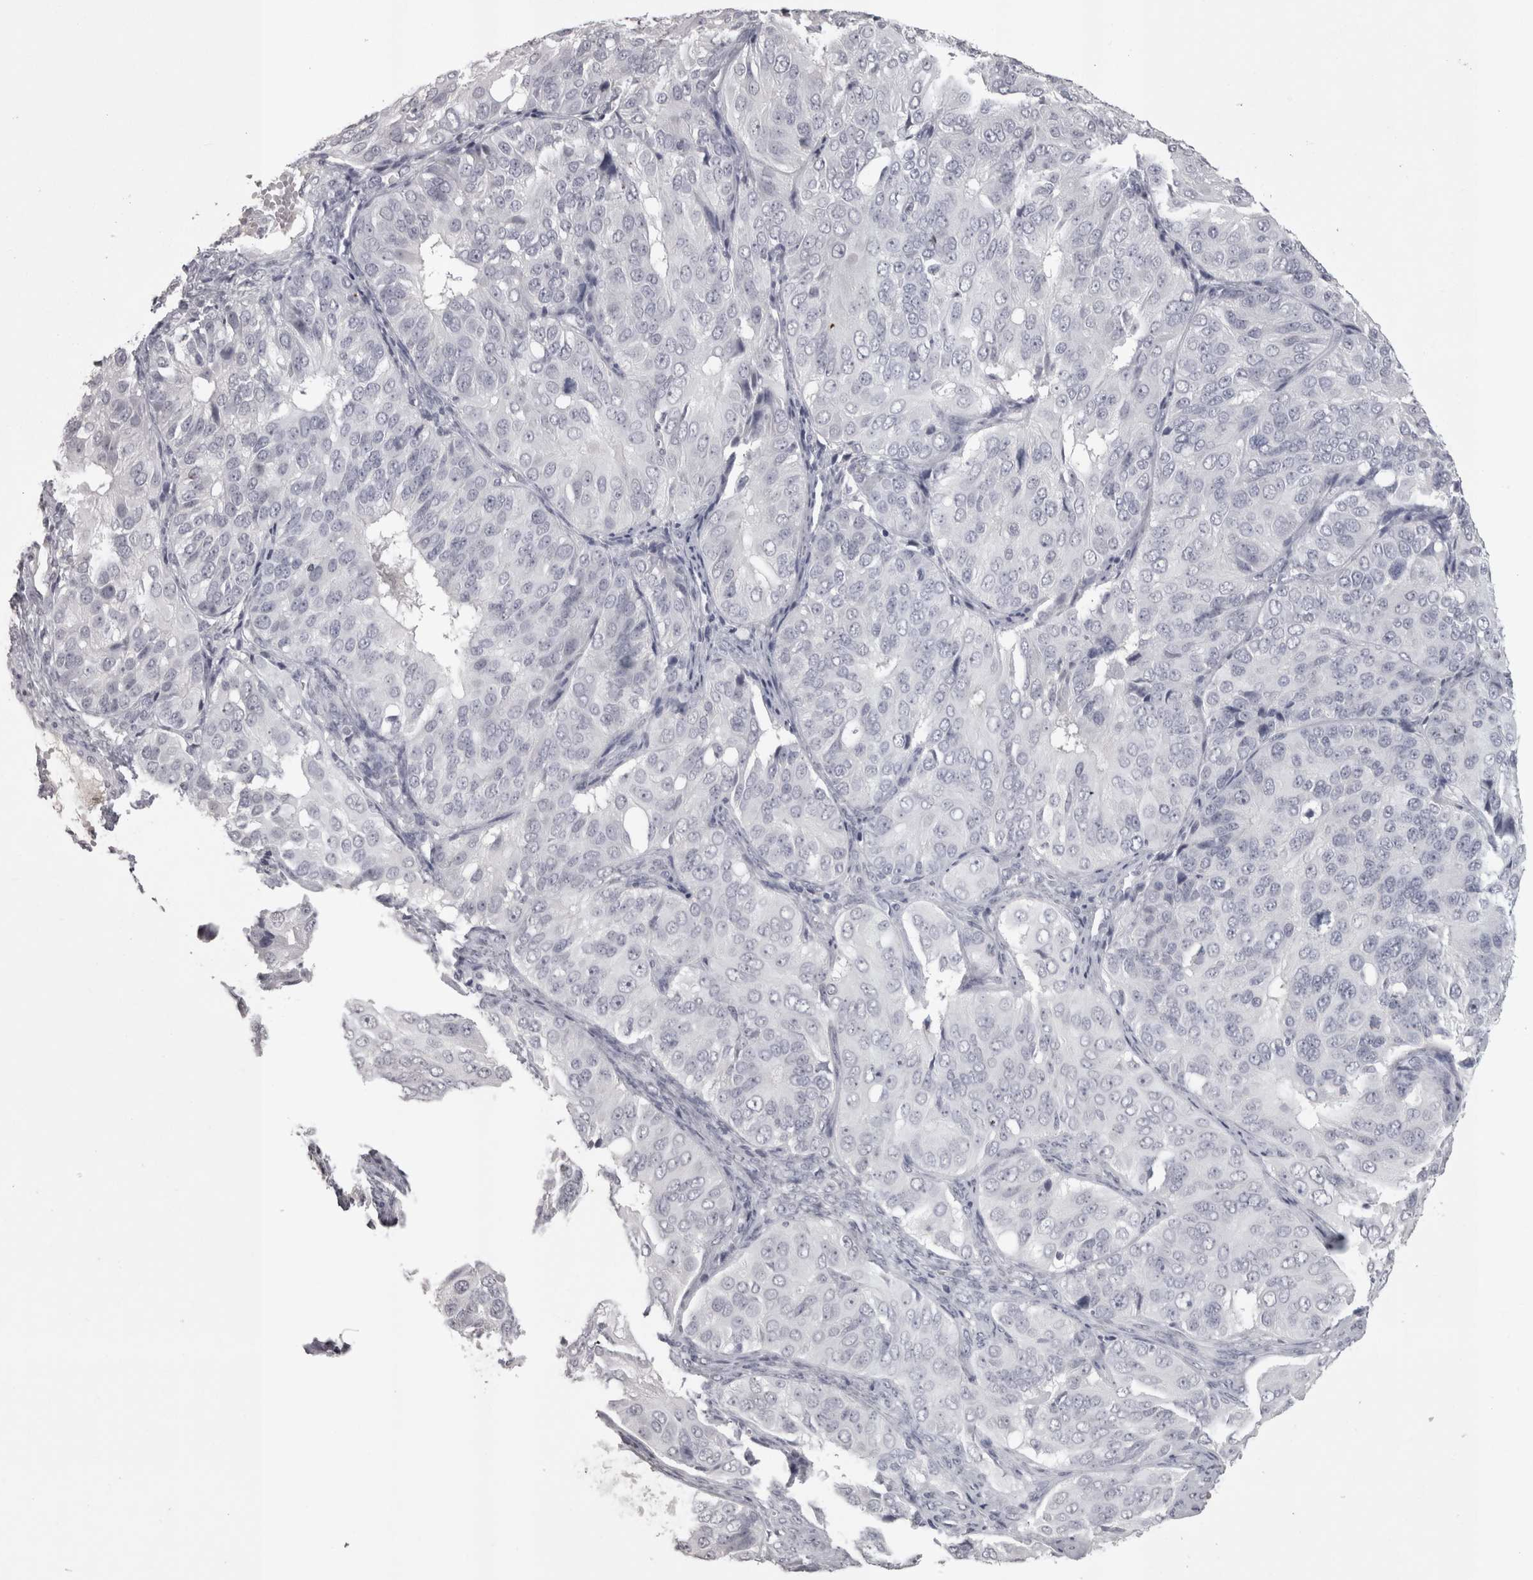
{"staining": {"intensity": "negative", "quantity": "none", "location": "none"}, "tissue": "ovarian cancer", "cell_type": "Tumor cells", "image_type": "cancer", "snomed": [{"axis": "morphology", "description": "Carcinoma, endometroid"}, {"axis": "topography", "description": "Ovary"}], "caption": "An image of human ovarian endometroid carcinoma is negative for staining in tumor cells.", "gene": "LAX1", "patient": {"sex": "female", "age": 51}}